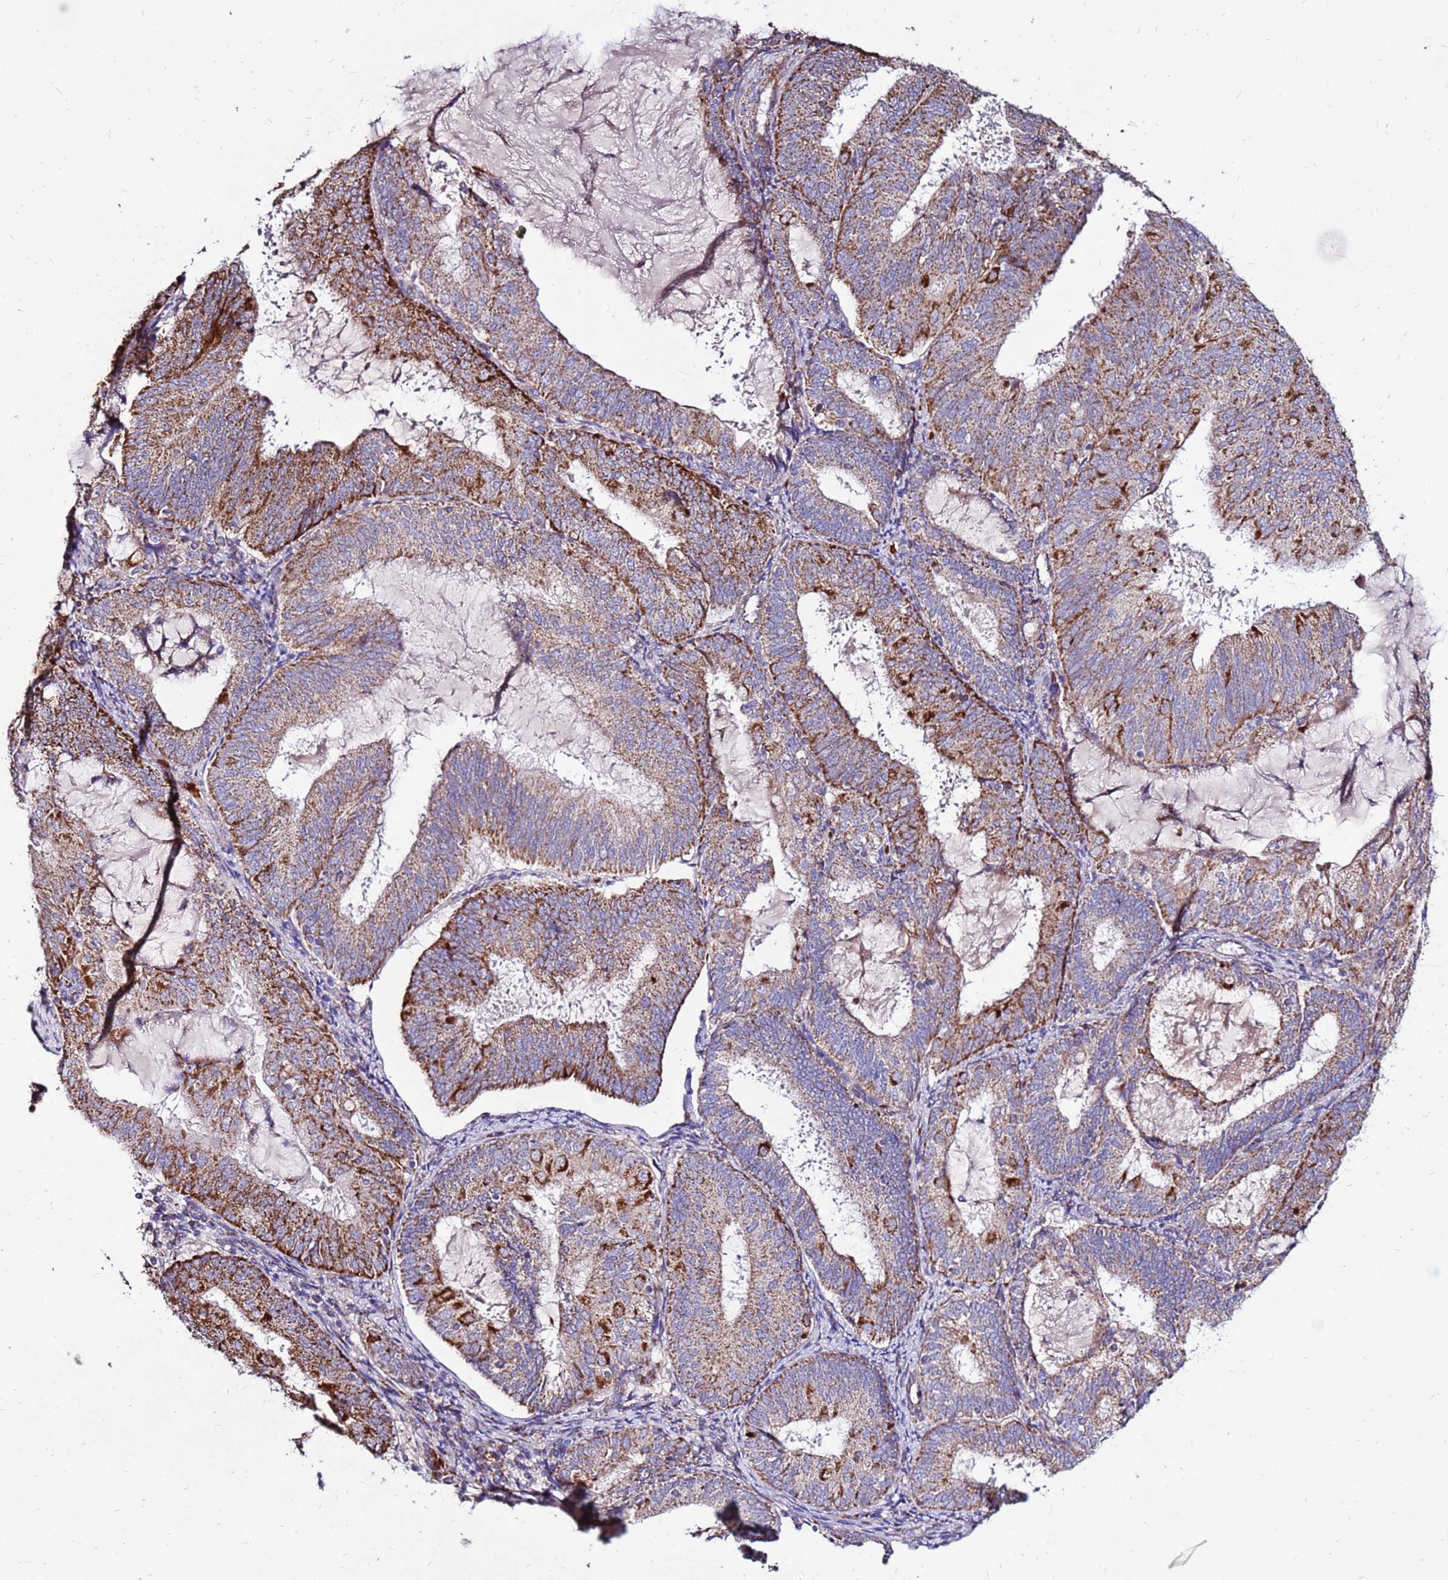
{"staining": {"intensity": "moderate", "quantity": ">75%", "location": "cytoplasmic/membranous"}, "tissue": "endometrial cancer", "cell_type": "Tumor cells", "image_type": "cancer", "snomed": [{"axis": "morphology", "description": "Adenocarcinoma, NOS"}, {"axis": "topography", "description": "Endometrium"}], "caption": "Tumor cells show medium levels of moderate cytoplasmic/membranous expression in about >75% of cells in human adenocarcinoma (endometrial).", "gene": "SPSB3", "patient": {"sex": "female", "age": 81}}